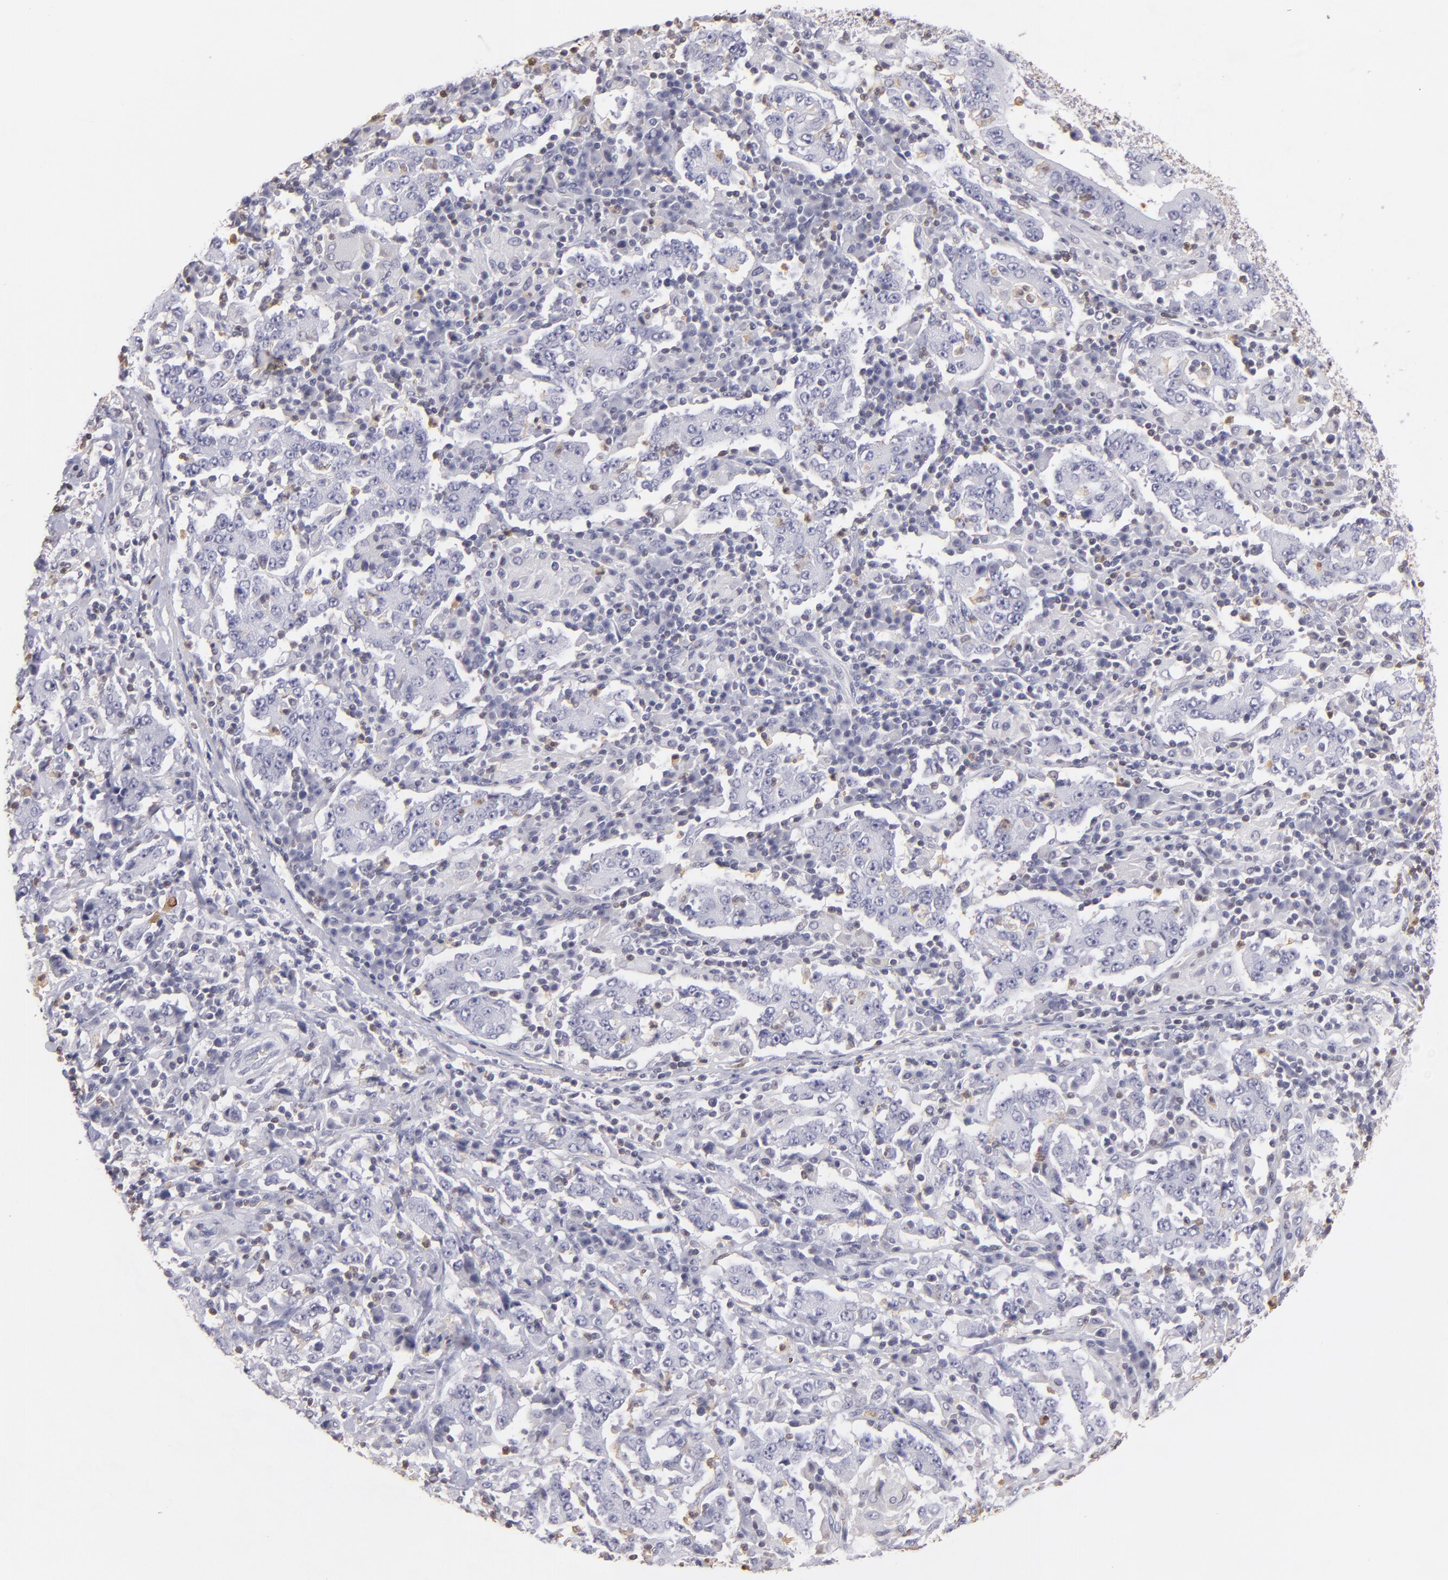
{"staining": {"intensity": "negative", "quantity": "none", "location": "none"}, "tissue": "stomach cancer", "cell_type": "Tumor cells", "image_type": "cancer", "snomed": [{"axis": "morphology", "description": "Normal tissue, NOS"}, {"axis": "morphology", "description": "Adenocarcinoma, NOS"}, {"axis": "topography", "description": "Stomach, upper"}, {"axis": "topography", "description": "Stomach"}], "caption": "An immunohistochemistry image of stomach cancer is shown. There is no staining in tumor cells of stomach cancer. The staining was performed using DAB (3,3'-diaminobenzidine) to visualize the protein expression in brown, while the nuclei were stained in blue with hematoxylin (Magnification: 20x).", "gene": "S100A2", "patient": {"sex": "male", "age": 59}}